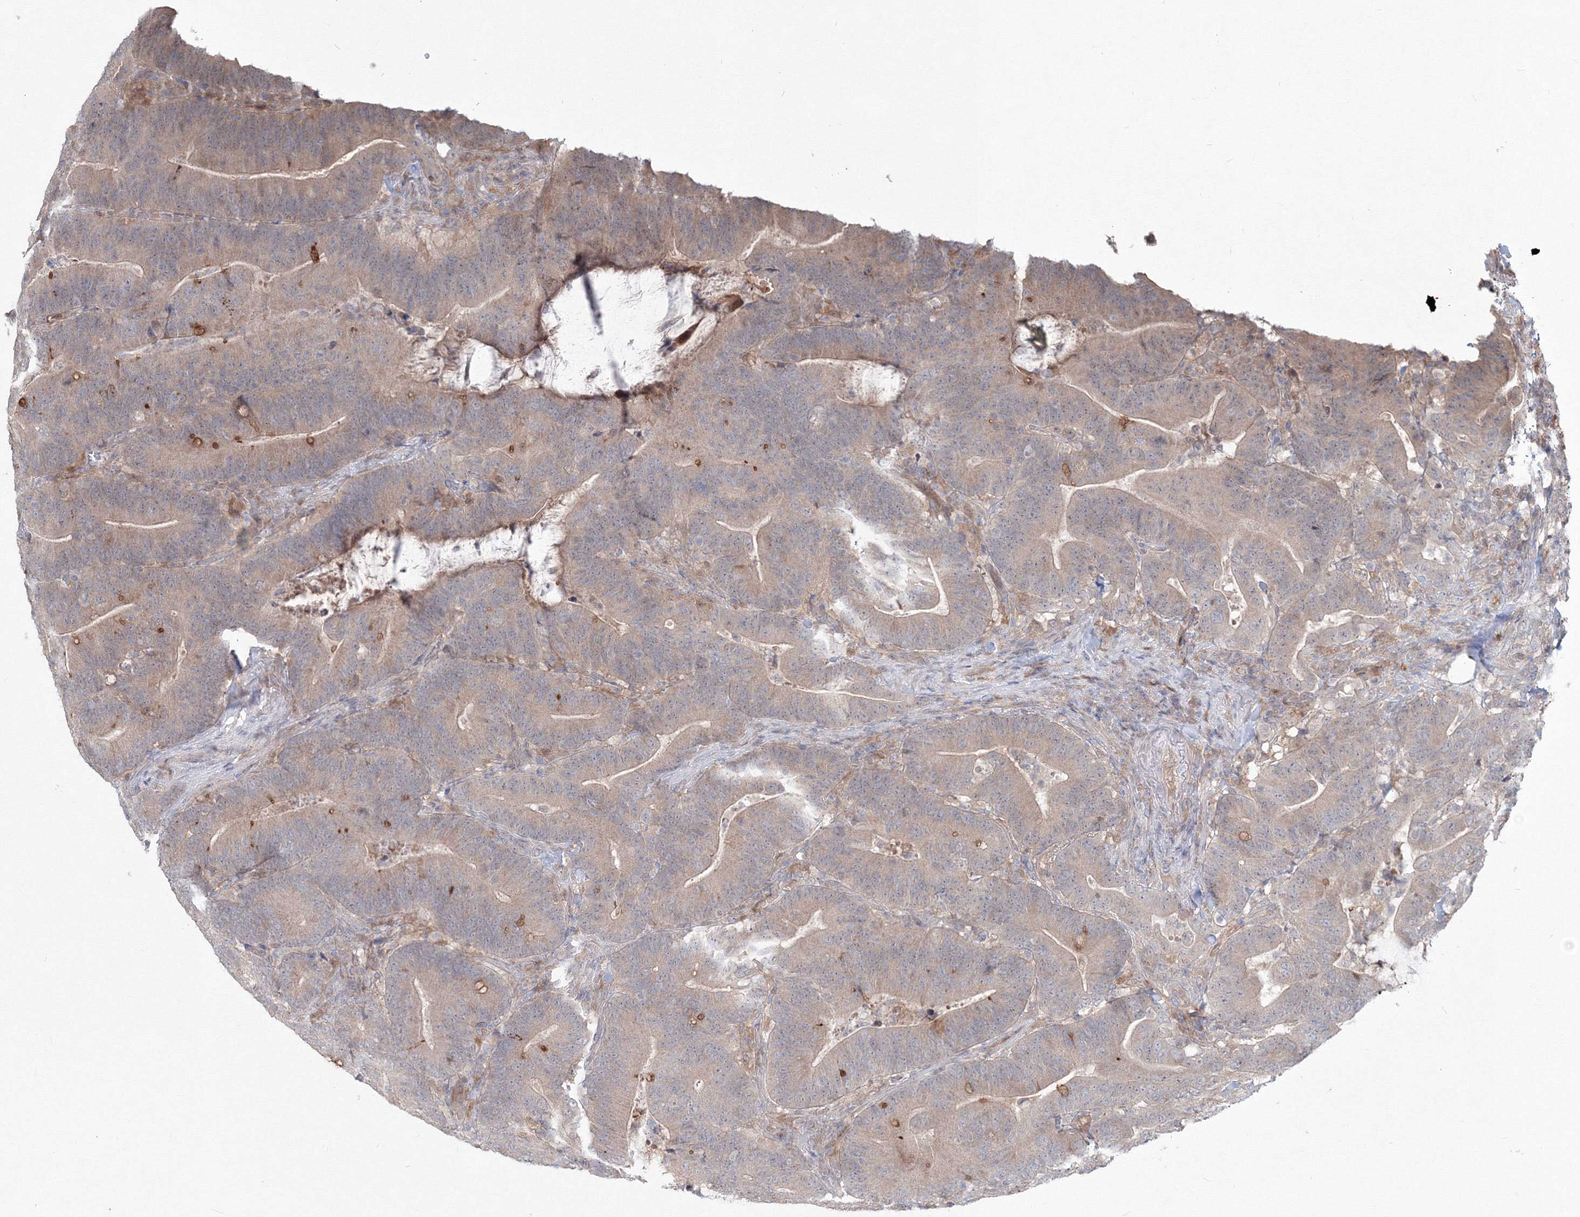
{"staining": {"intensity": "weak", "quantity": ">75%", "location": "cytoplasmic/membranous"}, "tissue": "colorectal cancer", "cell_type": "Tumor cells", "image_type": "cancer", "snomed": [{"axis": "morphology", "description": "Adenocarcinoma, NOS"}, {"axis": "topography", "description": "Colon"}], "caption": "Brown immunohistochemical staining in human colorectal adenocarcinoma shows weak cytoplasmic/membranous expression in approximately >75% of tumor cells. The staining was performed using DAB (3,3'-diaminobenzidine) to visualize the protein expression in brown, while the nuclei were stained in blue with hematoxylin (Magnification: 20x).", "gene": "MKRN2", "patient": {"sex": "female", "age": 66}}